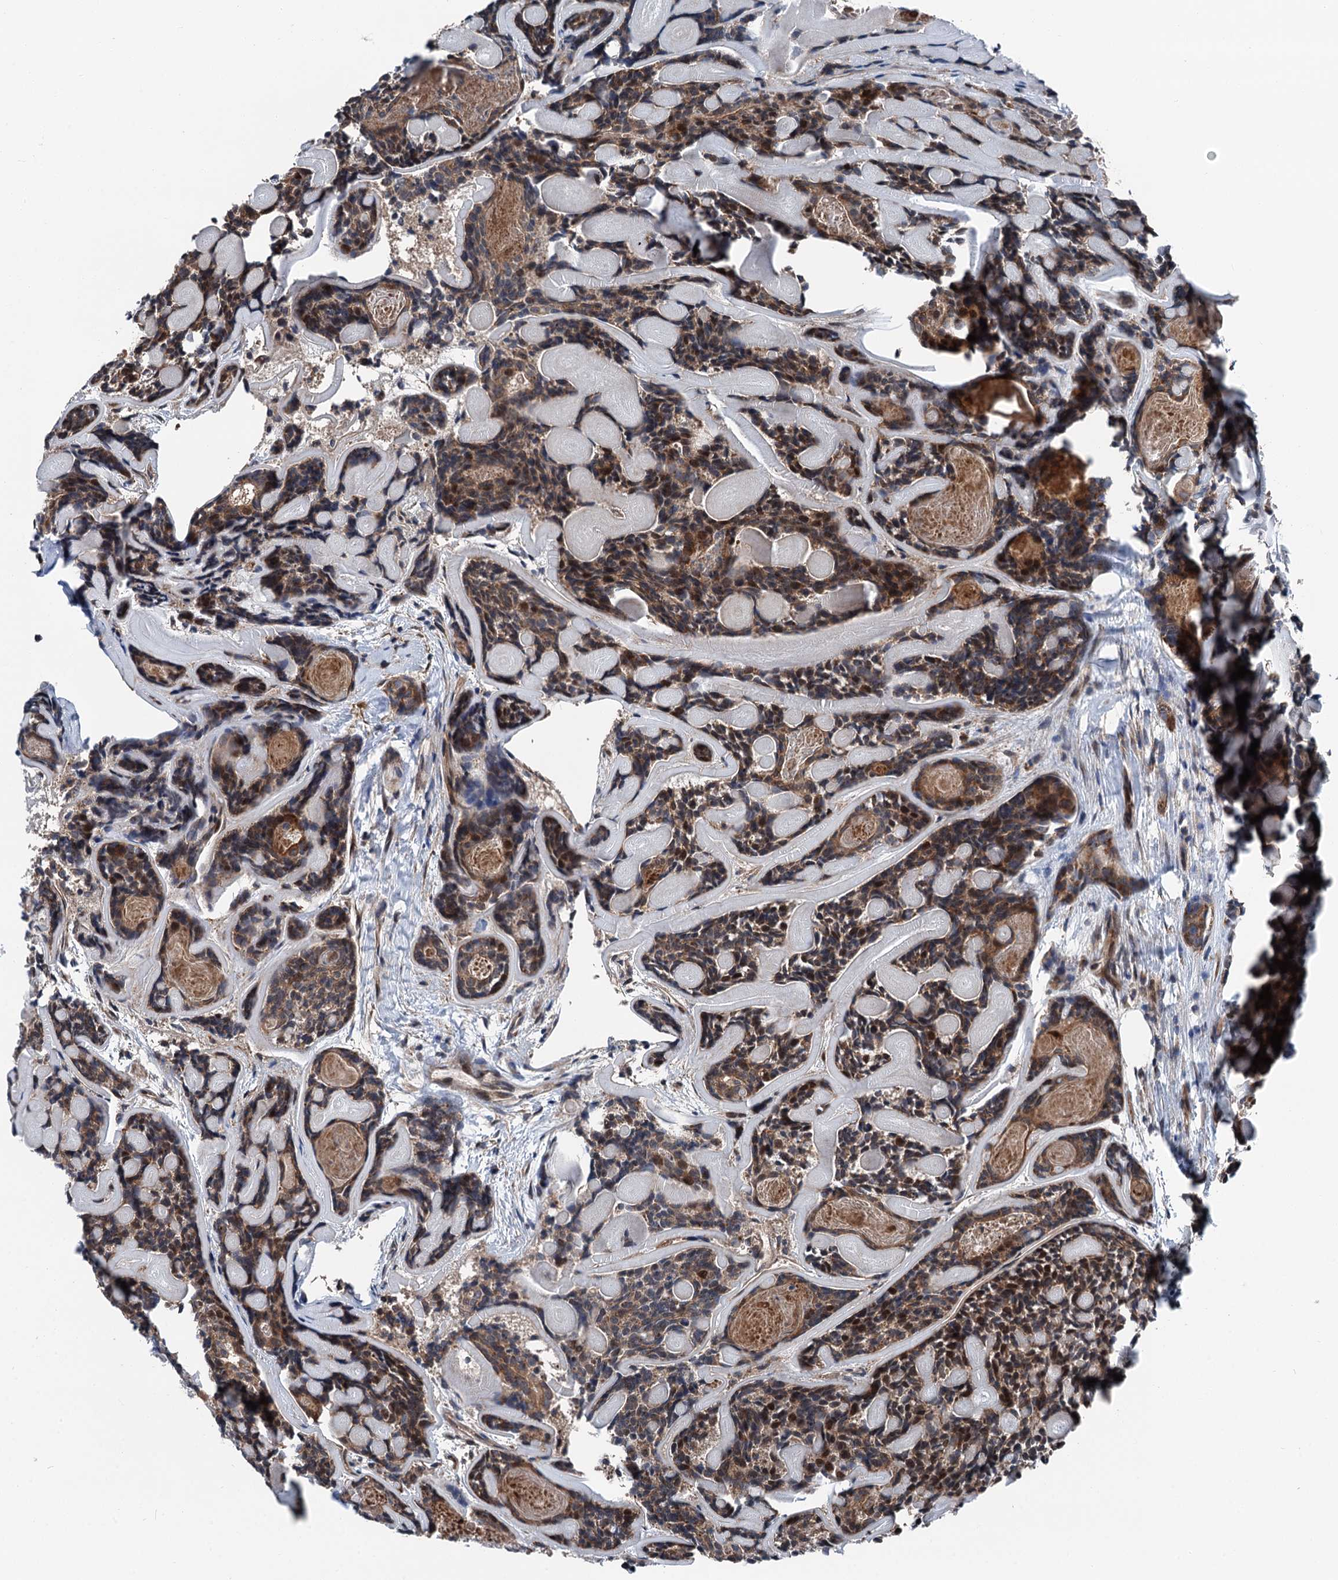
{"staining": {"intensity": "moderate", "quantity": ">75%", "location": "cytoplasmic/membranous,nuclear"}, "tissue": "head and neck cancer", "cell_type": "Tumor cells", "image_type": "cancer", "snomed": [{"axis": "morphology", "description": "Adenocarcinoma, NOS"}, {"axis": "topography", "description": "Salivary gland"}, {"axis": "topography", "description": "Head-Neck"}], "caption": "Immunohistochemical staining of head and neck cancer demonstrates medium levels of moderate cytoplasmic/membranous and nuclear positivity in about >75% of tumor cells.", "gene": "POLR1D", "patient": {"sex": "female", "age": 63}}